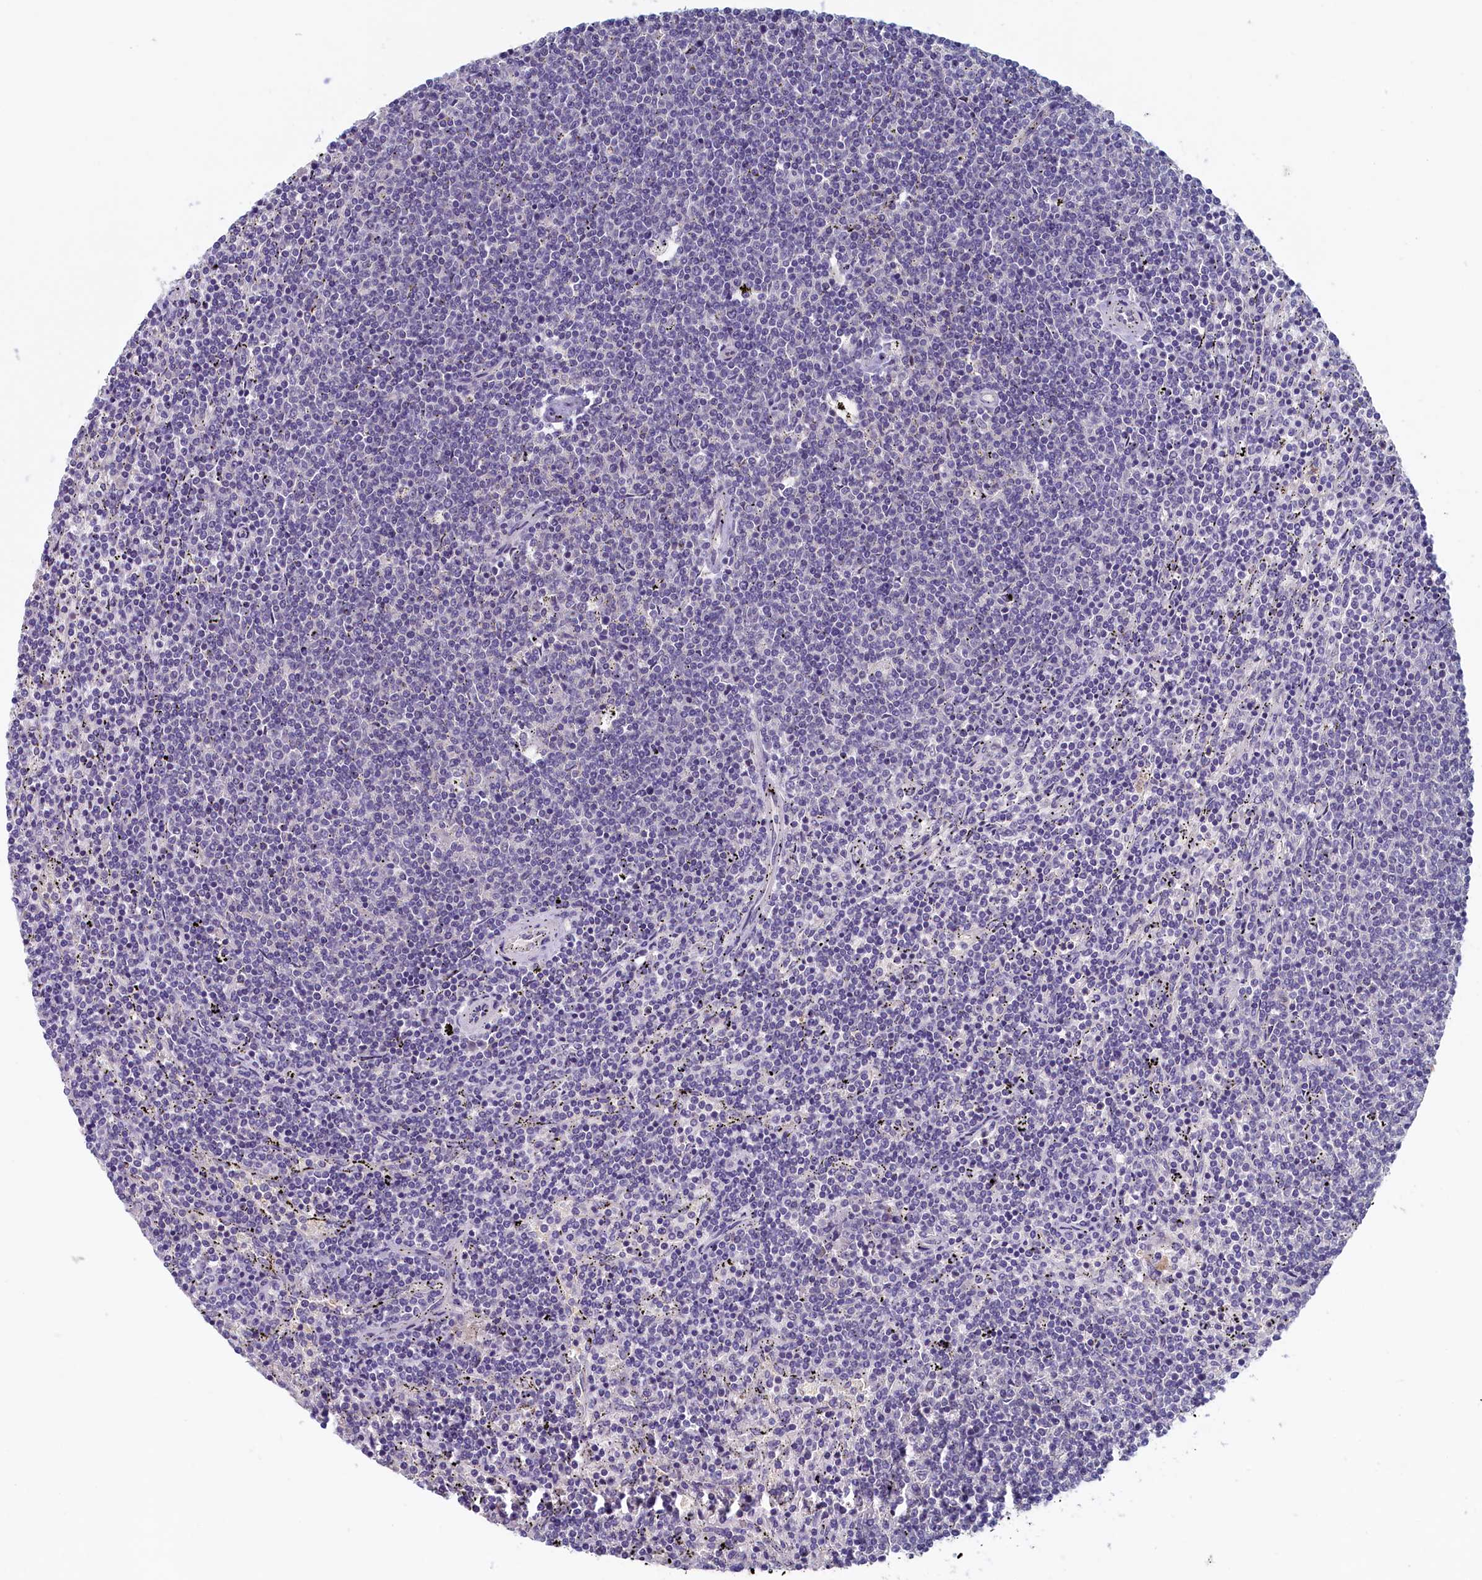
{"staining": {"intensity": "negative", "quantity": "none", "location": "none"}, "tissue": "lymphoma", "cell_type": "Tumor cells", "image_type": "cancer", "snomed": [{"axis": "morphology", "description": "Malignant lymphoma, non-Hodgkin's type, Low grade"}, {"axis": "topography", "description": "Spleen"}], "caption": "This is a image of immunohistochemistry staining of lymphoma, which shows no staining in tumor cells.", "gene": "NUBP2", "patient": {"sex": "female", "age": 50}}